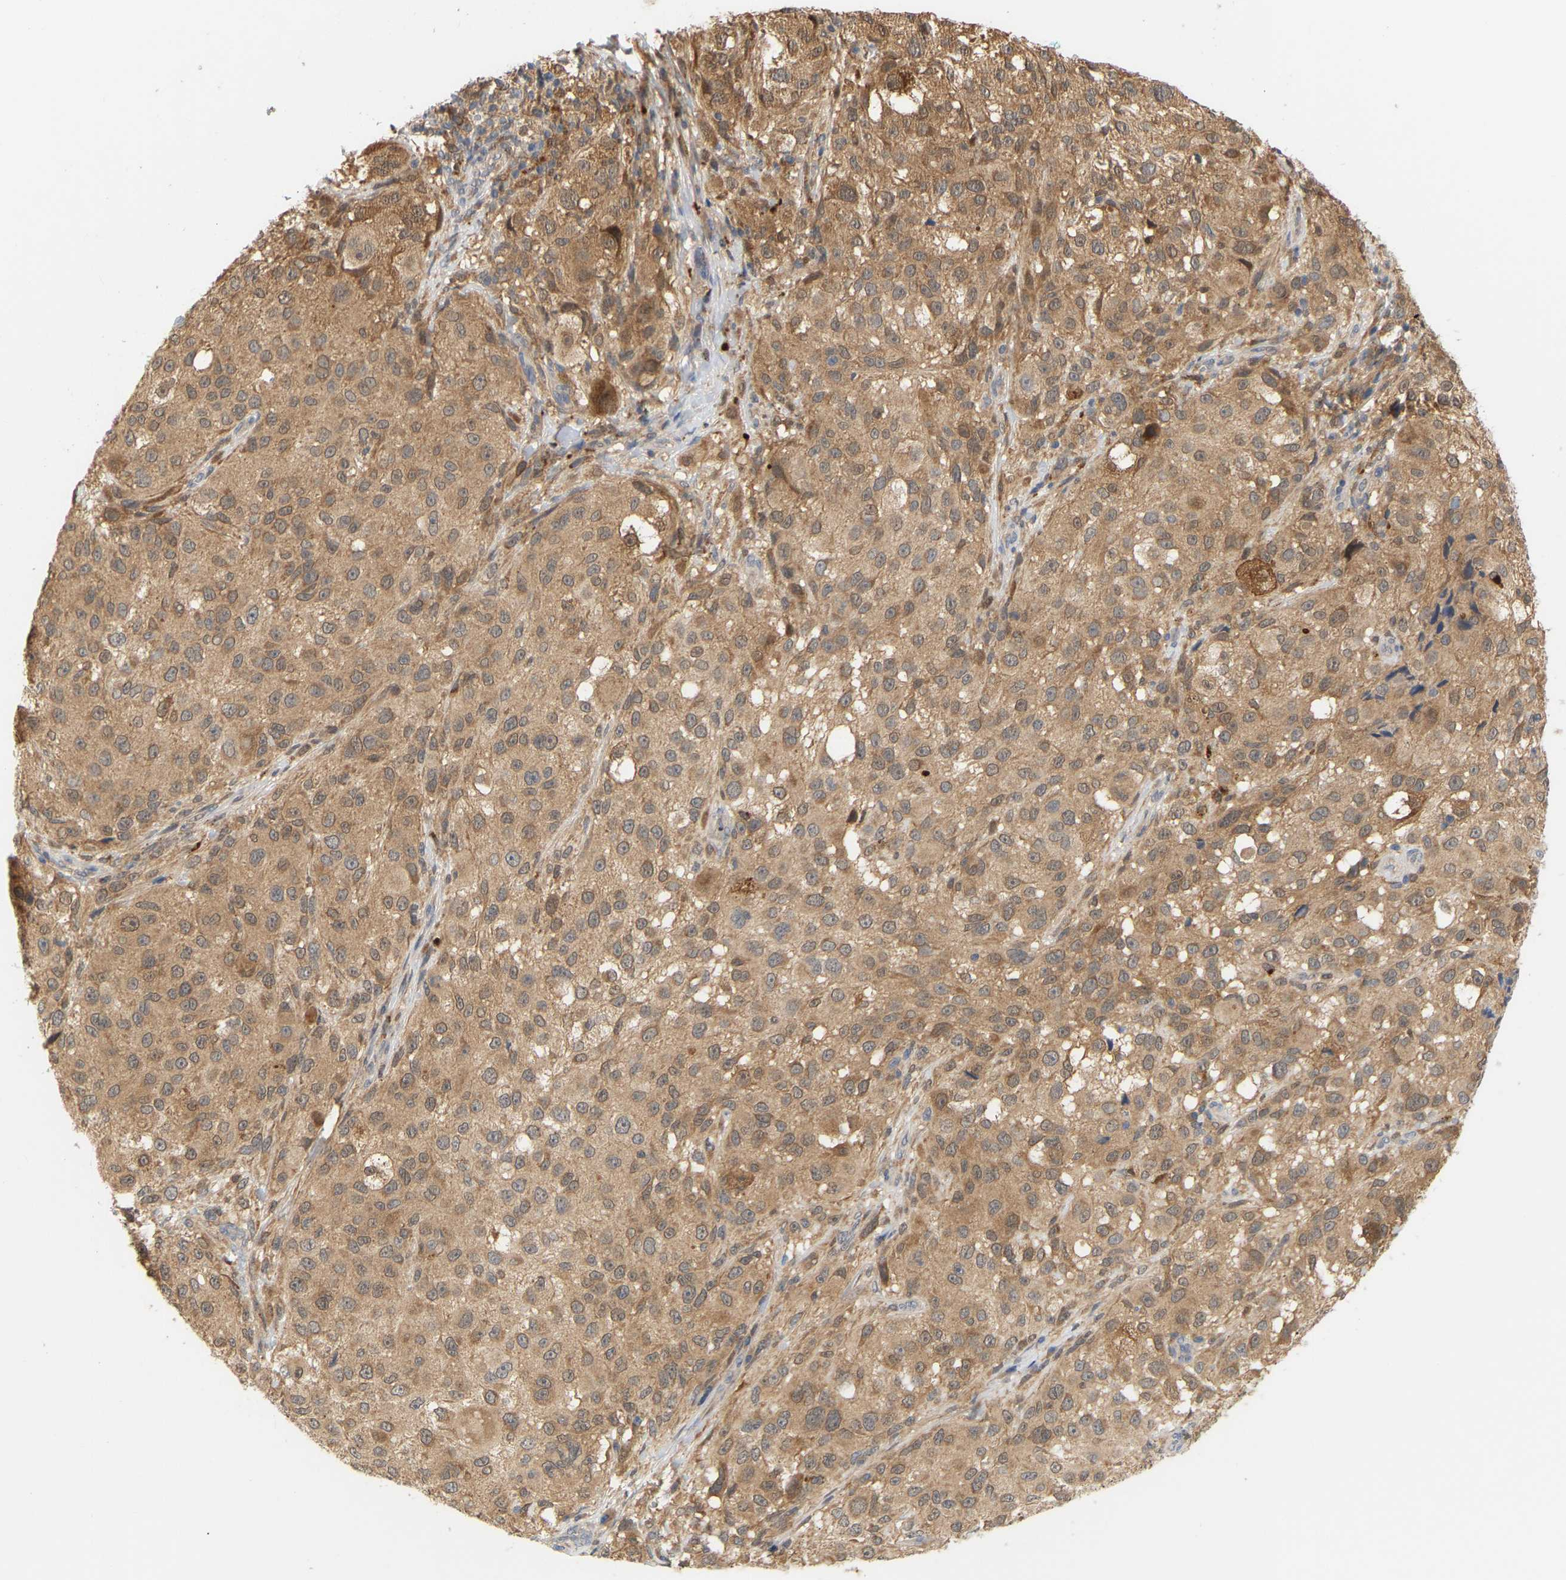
{"staining": {"intensity": "moderate", "quantity": ">75%", "location": "cytoplasmic/membranous"}, "tissue": "melanoma", "cell_type": "Tumor cells", "image_type": "cancer", "snomed": [{"axis": "morphology", "description": "Necrosis, NOS"}, {"axis": "morphology", "description": "Malignant melanoma, NOS"}, {"axis": "topography", "description": "Skin"}], "caption": "About >75% of tumor cells in malignant melanoma display moderate cytoplasmic/membranous protein positivity as visualized by brown immunohistochemical staining.", "gene": "TPMT", "patient": {"sex": "female", "age": 87}}